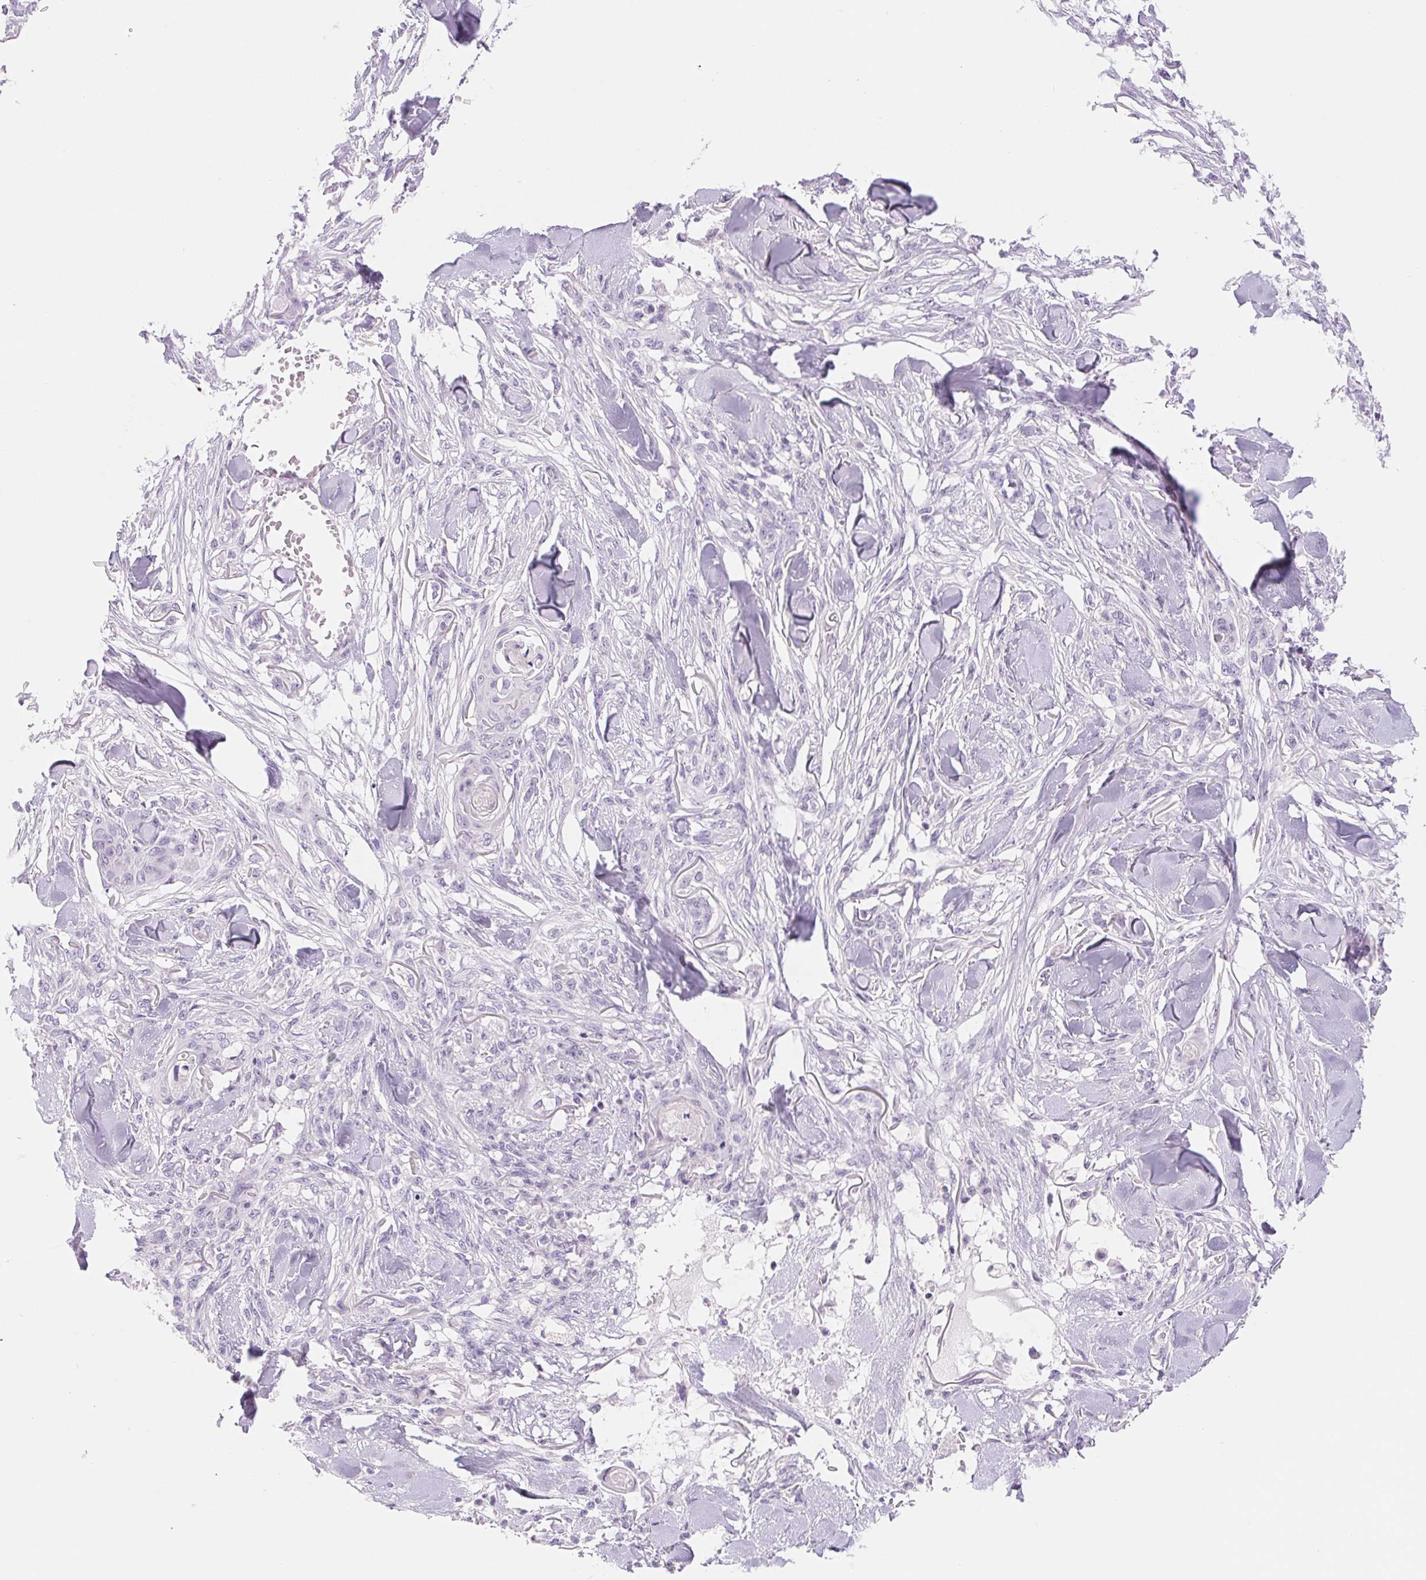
{"staining": {"intensity": "negative", "quantity": "none", "location": "none"}, "tissue": "skin cancer", "cell_type": "Tumor cells", "image_type": "cancer", "snomed": [{"axis": "morphology", "description": "Squamous cell carcinoma, NOS"}, {"axis": "topography", "description": "Skin"}], "caption": "The immunohistochemistry (IHC) micrograph has no significant staining in tumor cells of squamous cell carcinoma (skin) tissue.", "gene": "ASGR2", "patient": {"sex": "female", "age": 59}}